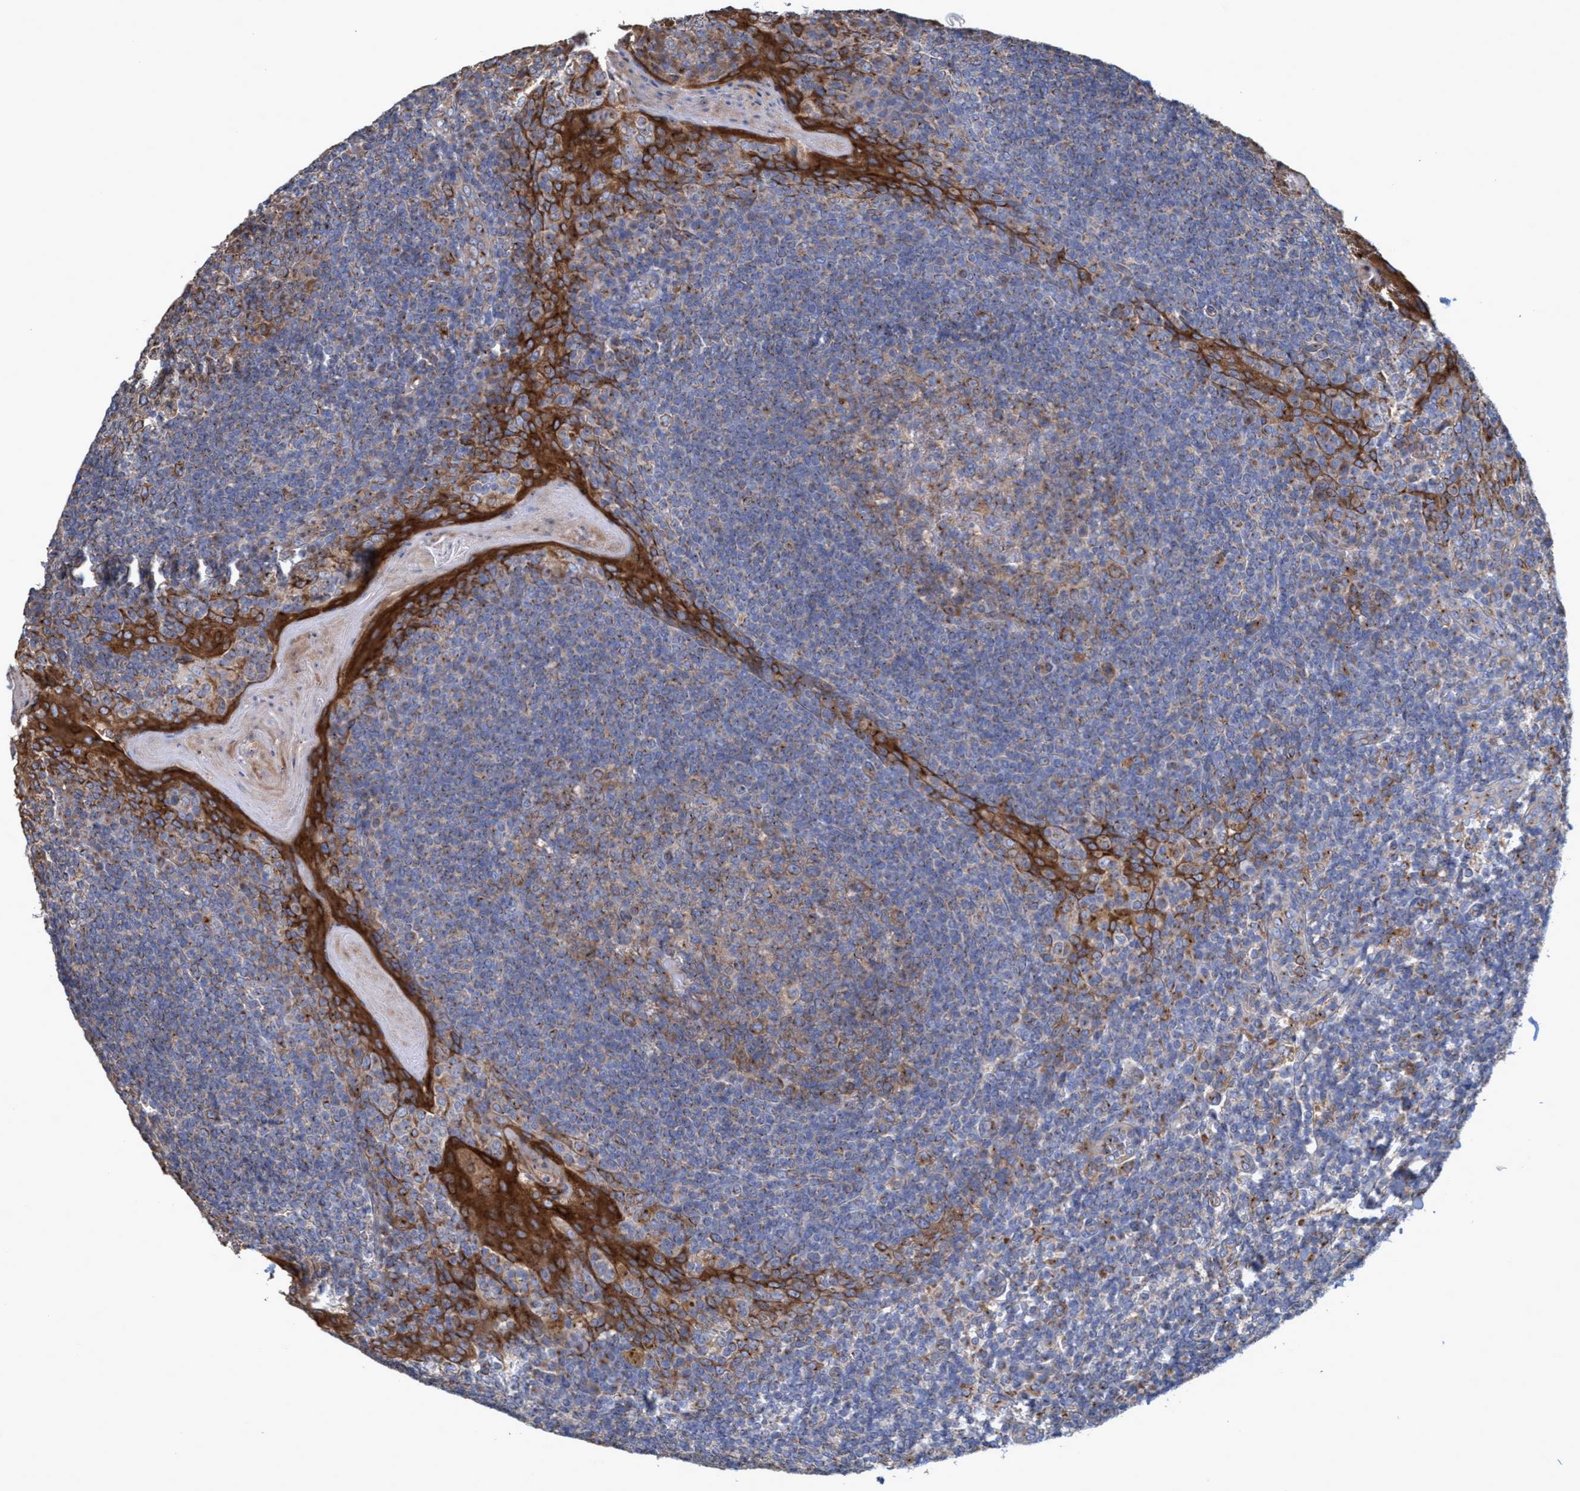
{"staining": {"intensity": "moderate", "quantity": ">75%", "location": "cytoplasmic/membranous"}, "tissue": "tonsil", "cell_type": "Germinal center cells", "image_type": "normal", "snomed": [{"axis": "morphology", "description": "Normal tissue, NOS"}, {"axis": "topography", "description": "Tonsil"}], "caption": "A histopathology image of human tonsil stained for a protein reveals moderate cytoplasmic/membranous brown staining in germinal center cells. (IHC, brightfield microscopy, high magnification).", "gene": "BICD2", "patient": {"sex": "male", "age": 31}}